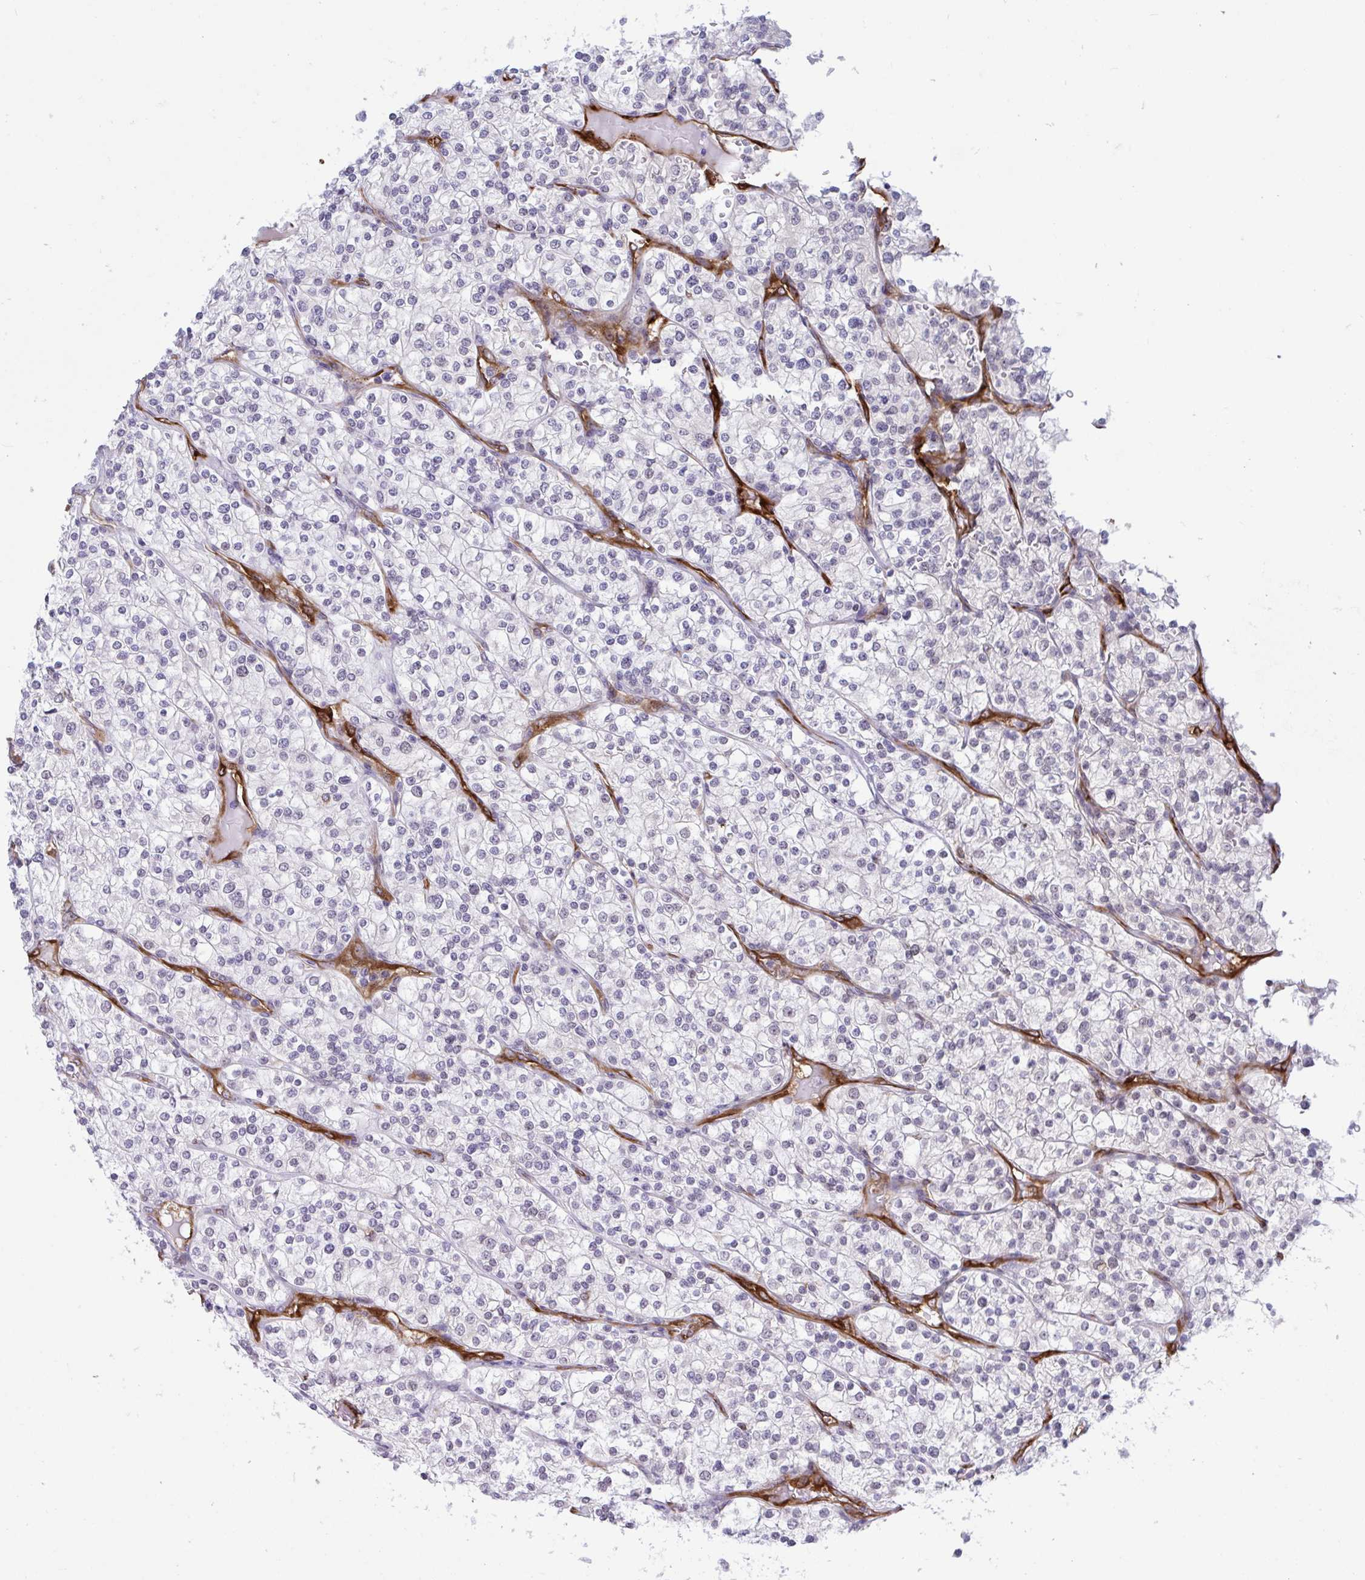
{"staining": {"intensity": "negative", "quantity": "none", "location": "none"}, "tissue": "renal cancer", "cell_type": "Tumor cells", "image_type": "cancer", "snomed": [{"axis": "morphology", "description": "Adenocarcinoma, NOS"}, {"axis": "topography", "description": "Kidney"}], "caption": "Immunohistochemistry (IHC) of human renal cancer exhibits no staining in tumor cells.", "gene": "EML1", "patient": {"sex": "male", "age": 80}}